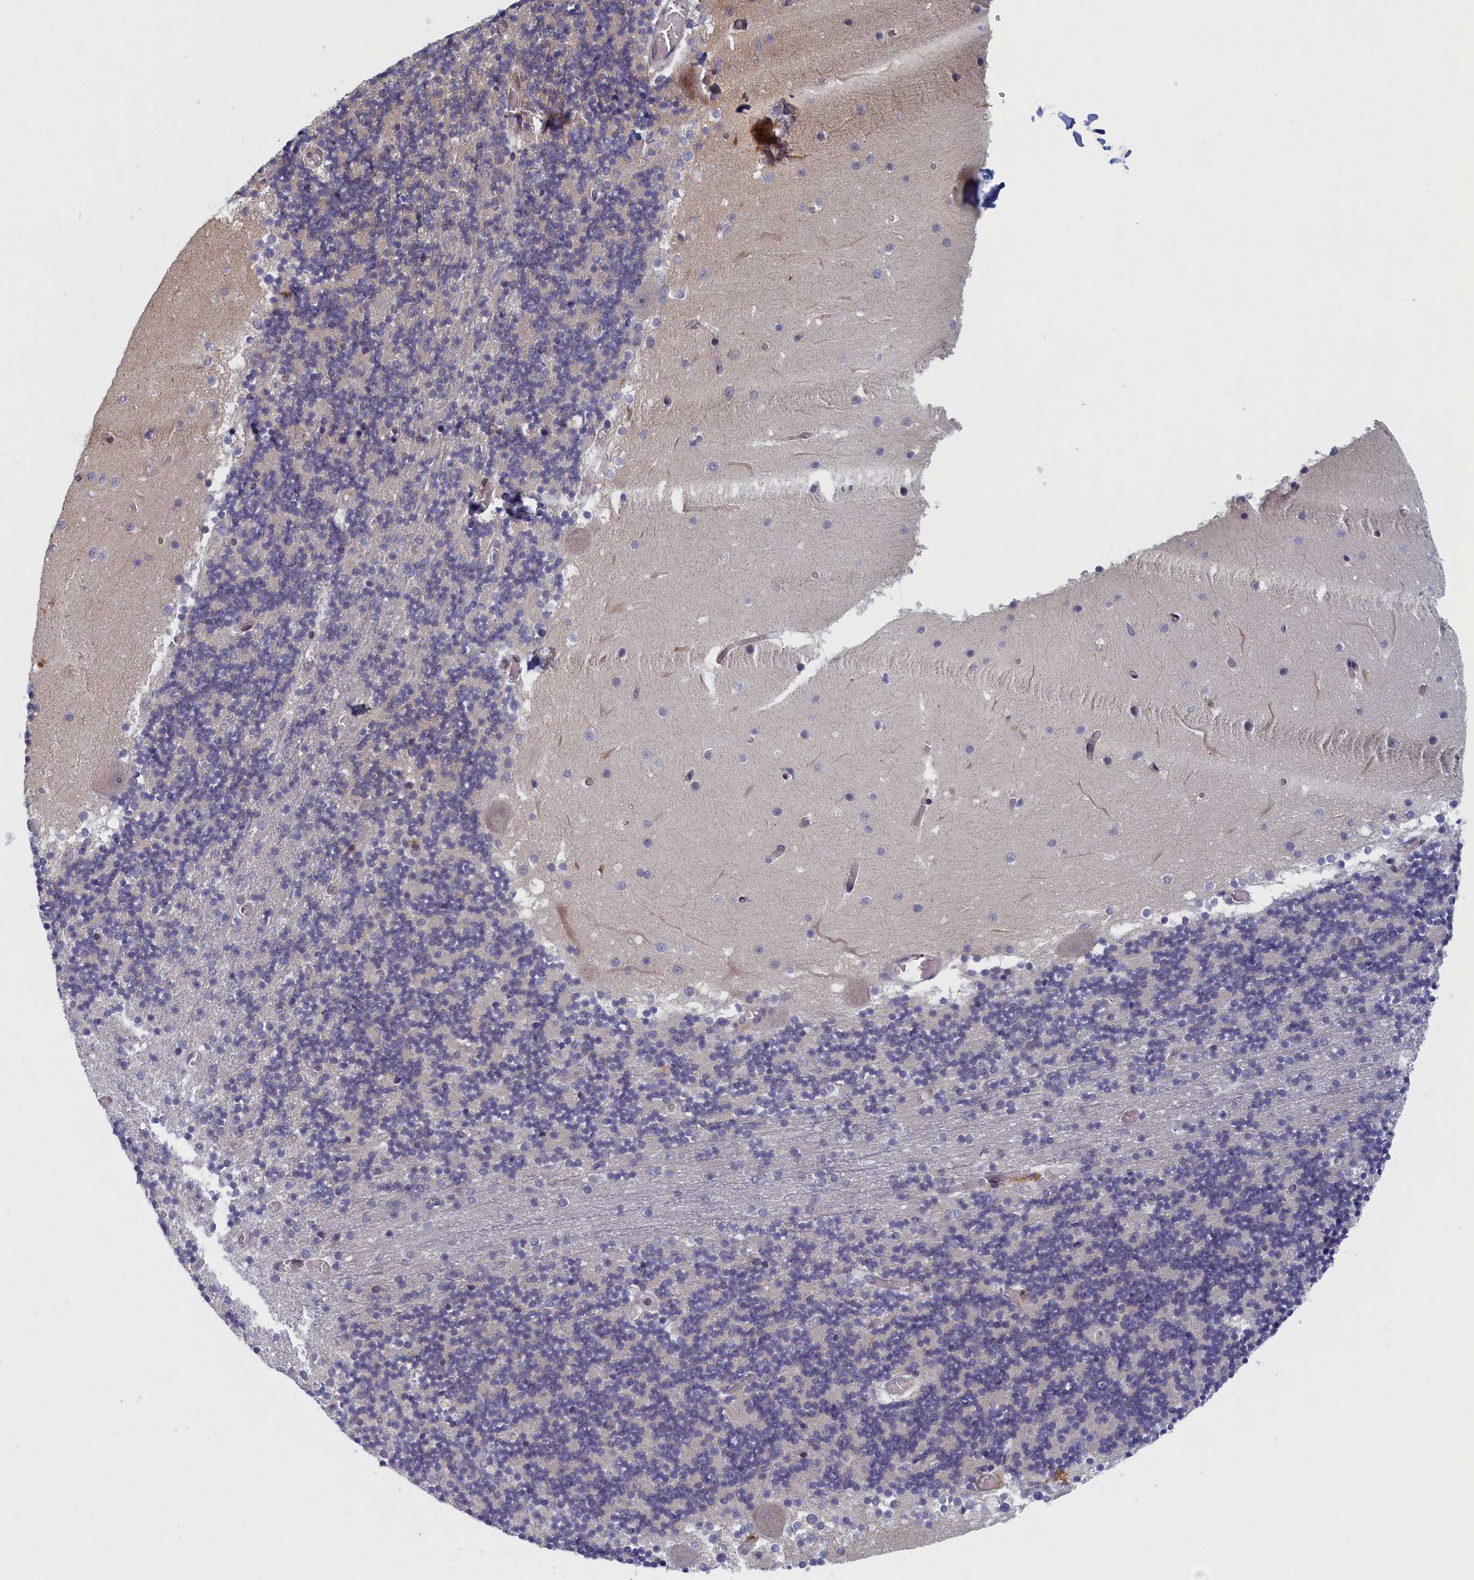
{"staining": {"intensity": "negative", "quantity": "none", "location": "none"}, "tissue": "cerebellum", "cell_type": "Cells in granular layer", "image_type": "normal", "snomed": [{"axis": "morphology", "description": "Normal tissue, NOS"}, {"axis": "topography", "description": "Cerebellum"}], "caption": "Cerebellum was stained to show a protein in brown. There is no significant staining in cells in granular layer. (Immunohistochemistry, brightfield microscopy, high magnification).", "gene": "DNAJC17", "patient": {"sex": "female", "age": 28}}